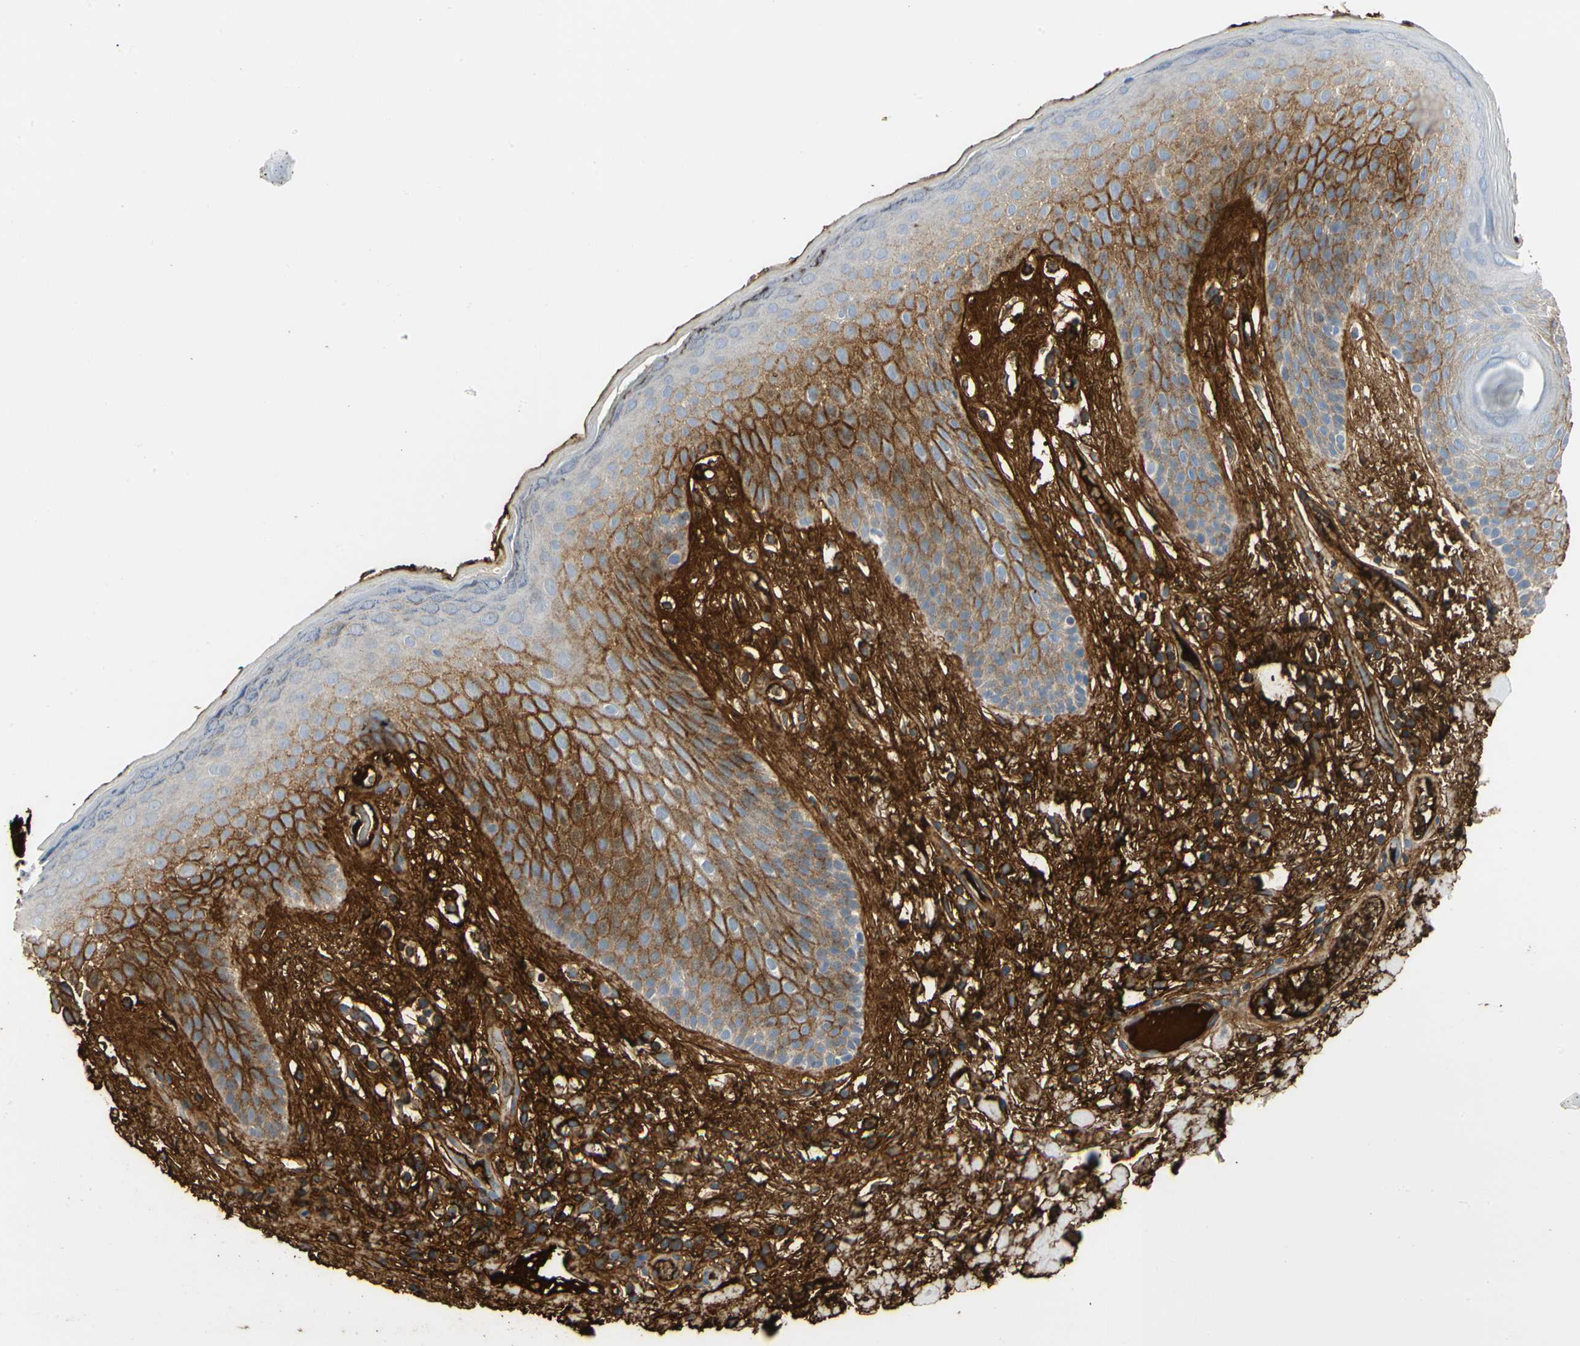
{"staining": {"intensity": "moderate", "quantity": "25%-75%", "location": "cytoplasmic/membranous"}, "tissue": "skin", "cell_type": "Epidermal cells", "image_type": "normal", "snomed": [{"axis": "morphology", "description": "Normal tissue, NOS"}, {"axis": "topography", "description": "Anal"}], "caption": "Skin stained with immunohistochemistry (IHC) demonstrates moderate cytoplasmic/membranous staining in approximately 25%-75% of epidermal cells.", "gene": "FGB", "patient": {"sex": "male", "age": 74}}